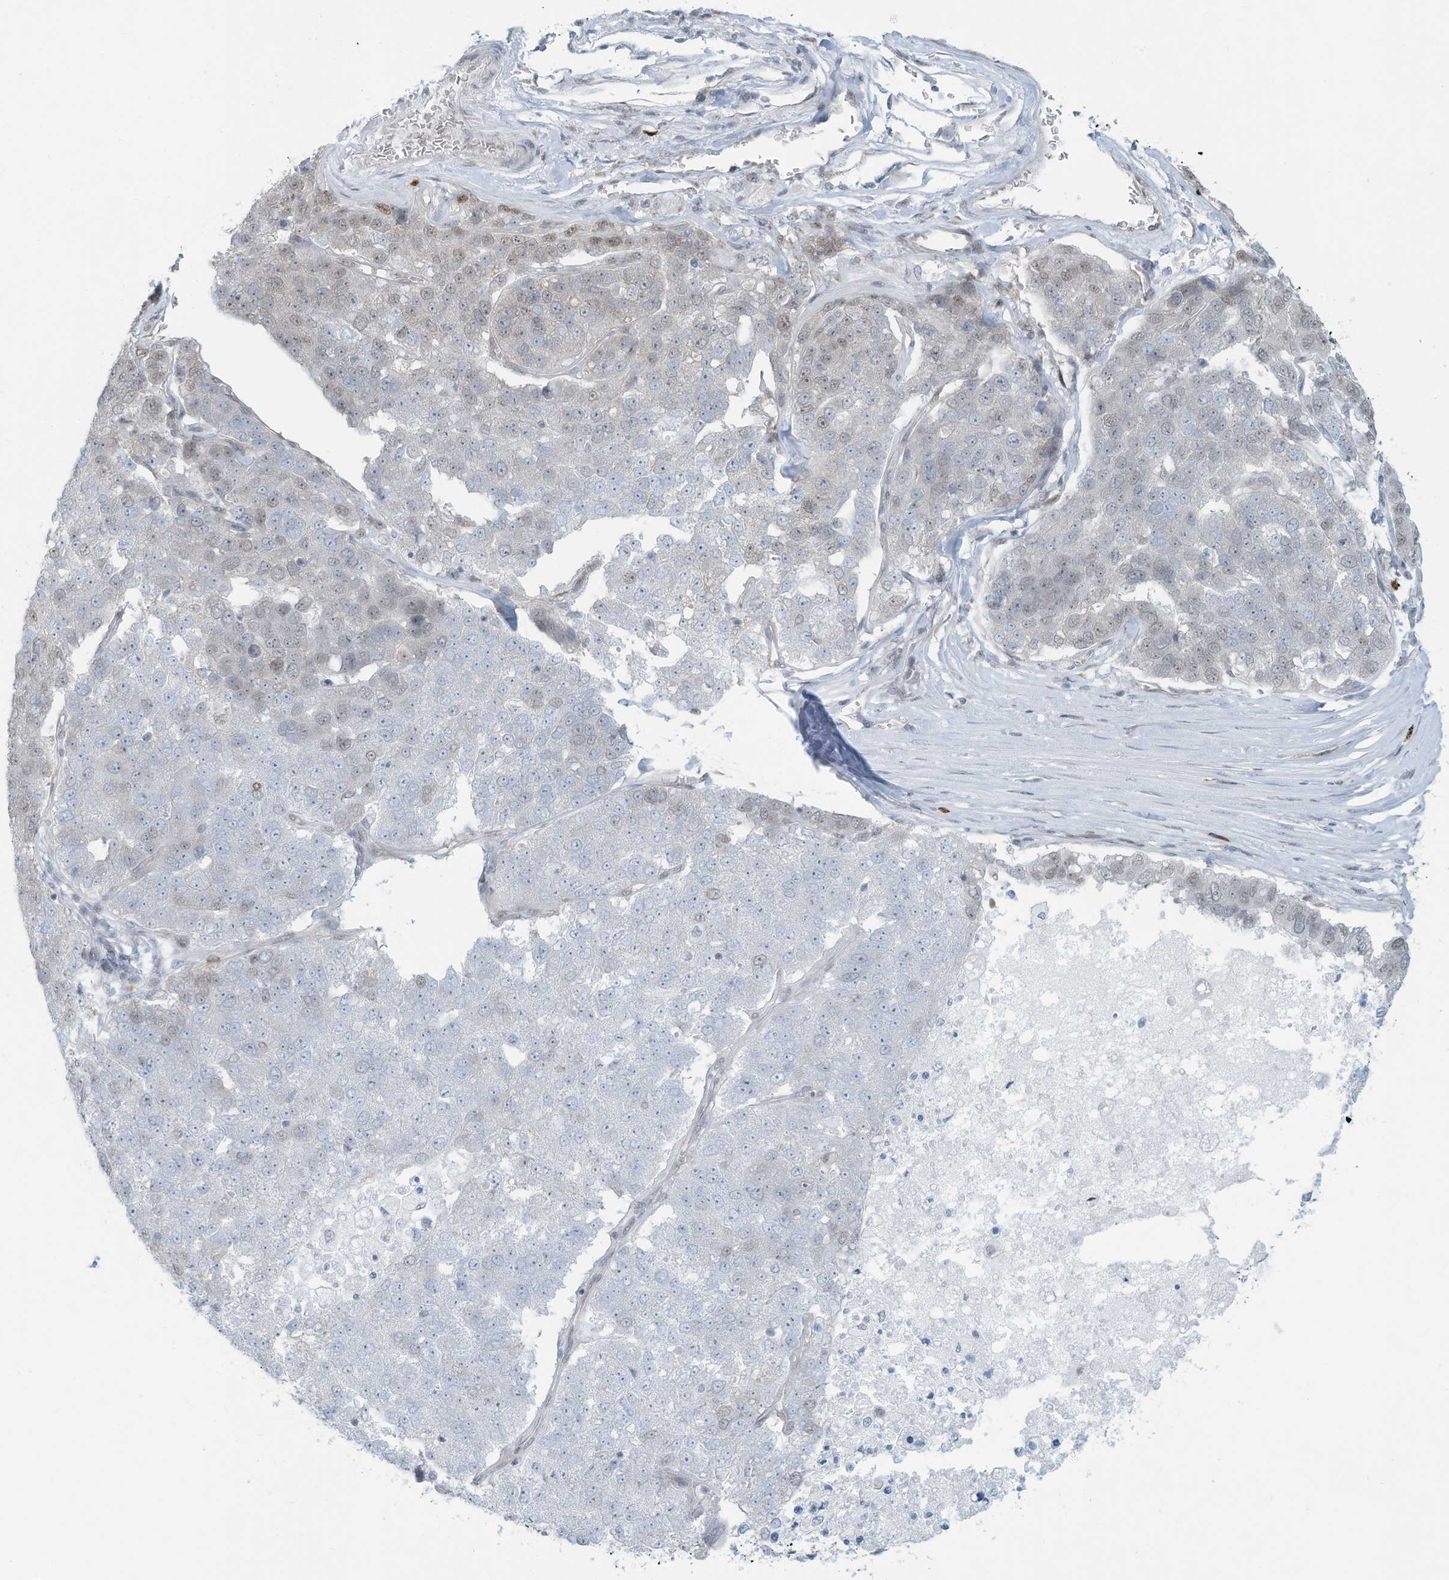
{"staining": {"intensity": "weak", "quantity": "<25%", "location": "nuclear"}, "tissue": "pancreatic cancer", "cell_type": "Tumor cells", "image_type": "cancer", "snomed": [{"axis": "morphology", "description": "Adenocarcinoma, NOS"}, {"axis": "topography", "description": "Pancreas"}], "caption": "An immunohistochemistry (IHC) image of adenocarcinoma (pancreatic) is shown. There is no staining in tumor cells of adenocarcinoma (pancreatic).", "gene": "SARNP", "patient": {"sex": "female", "age": 61}}